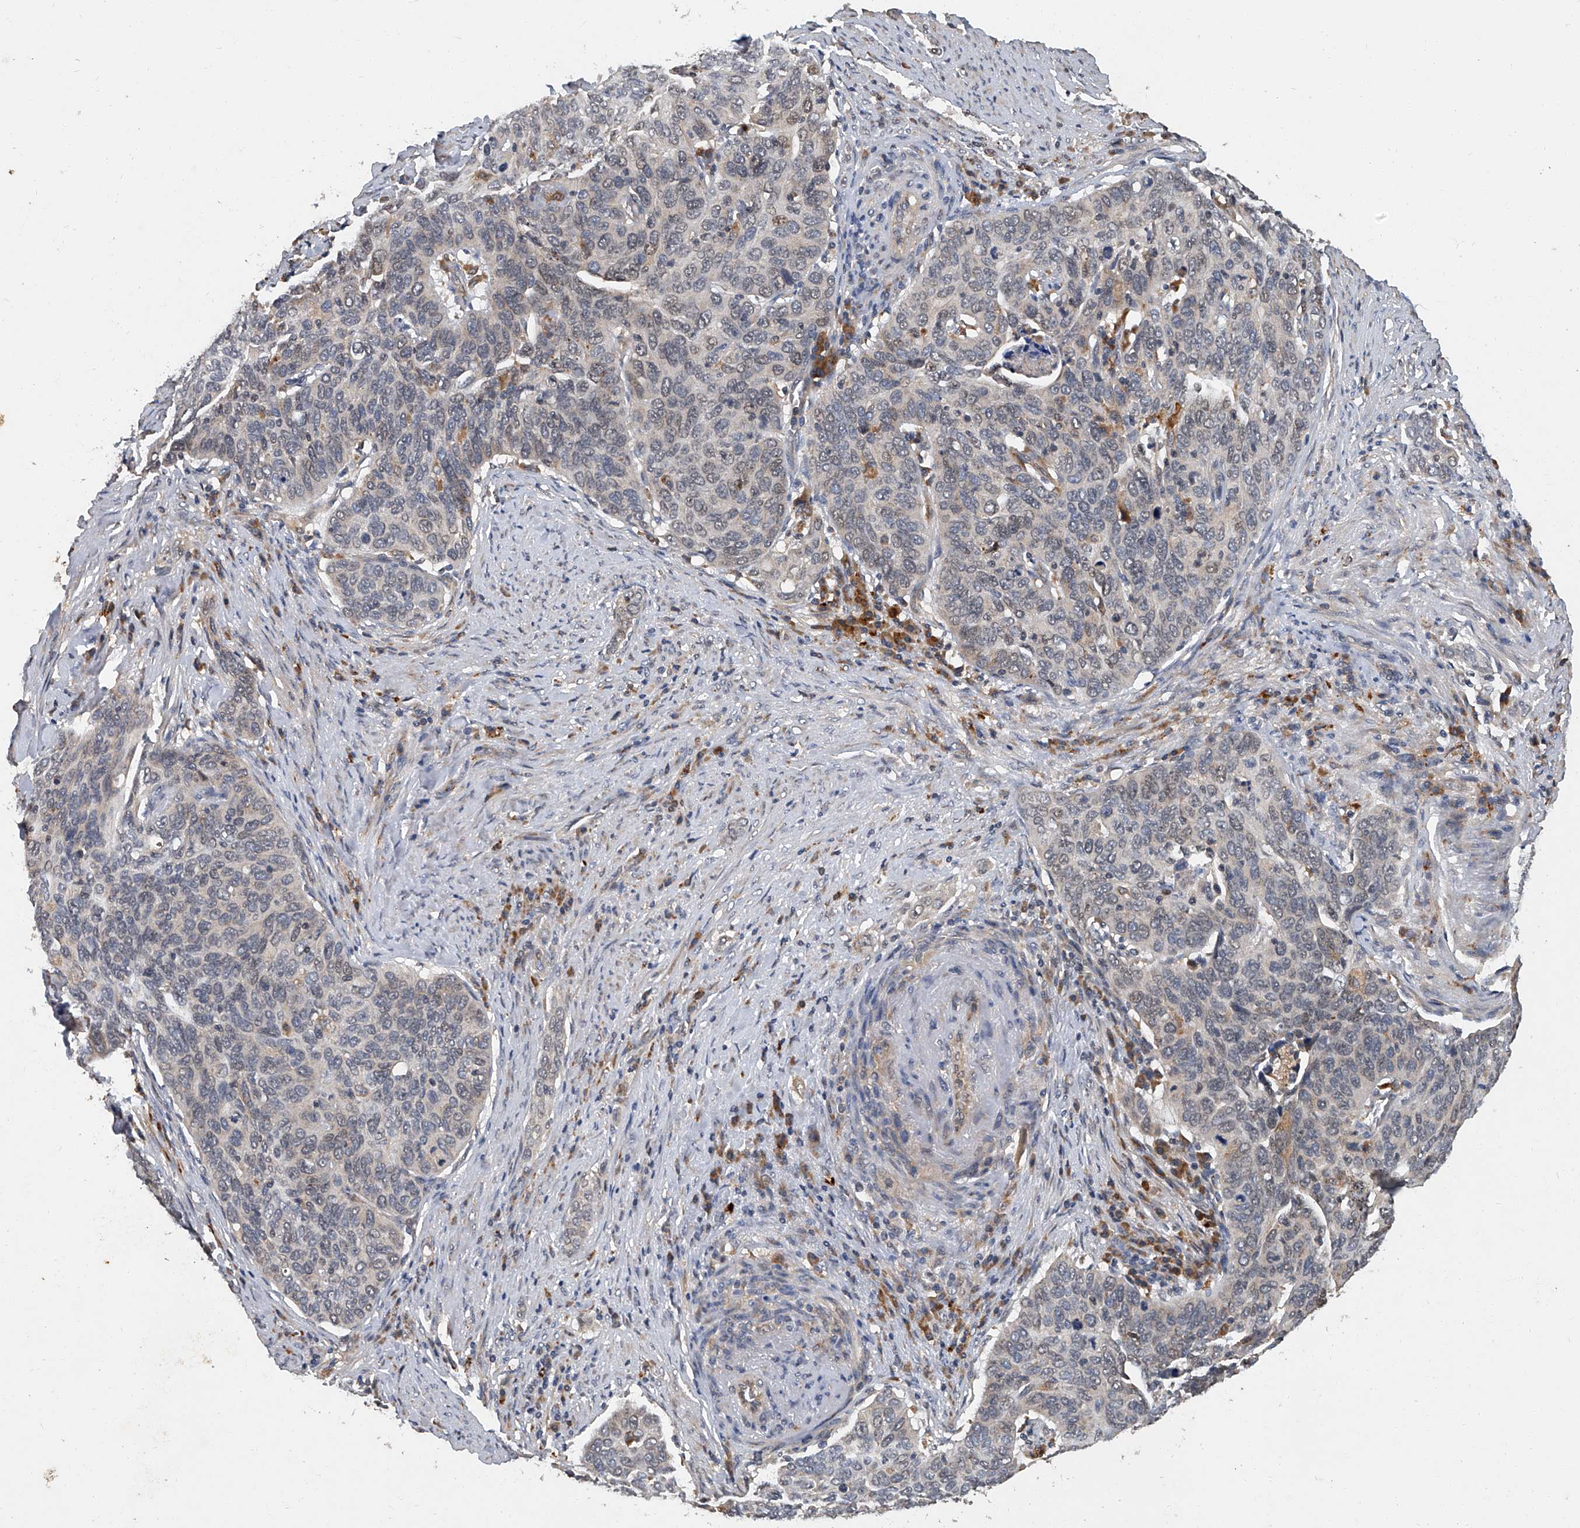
{"staining": {"intensity": "weak", "quantity": "25%-75%", "location": "nuclear"}, "tissue": "cervical cancer", "cell_type": "Tumor cells", "image_type": "cancer", "snomed": [{"axis": "morphology", "description": "Squamous cell carcinoma, NOS"}, {"axis": "topography", "description": "Cervix"}], "caption": "The immunohistochemical stain highlights weak nuclear staining in tumor cells of squamous cell carcinoma (cervical) tissue.", "gene": "JAG2", "patient": {"sex": "female", "age": 60}}